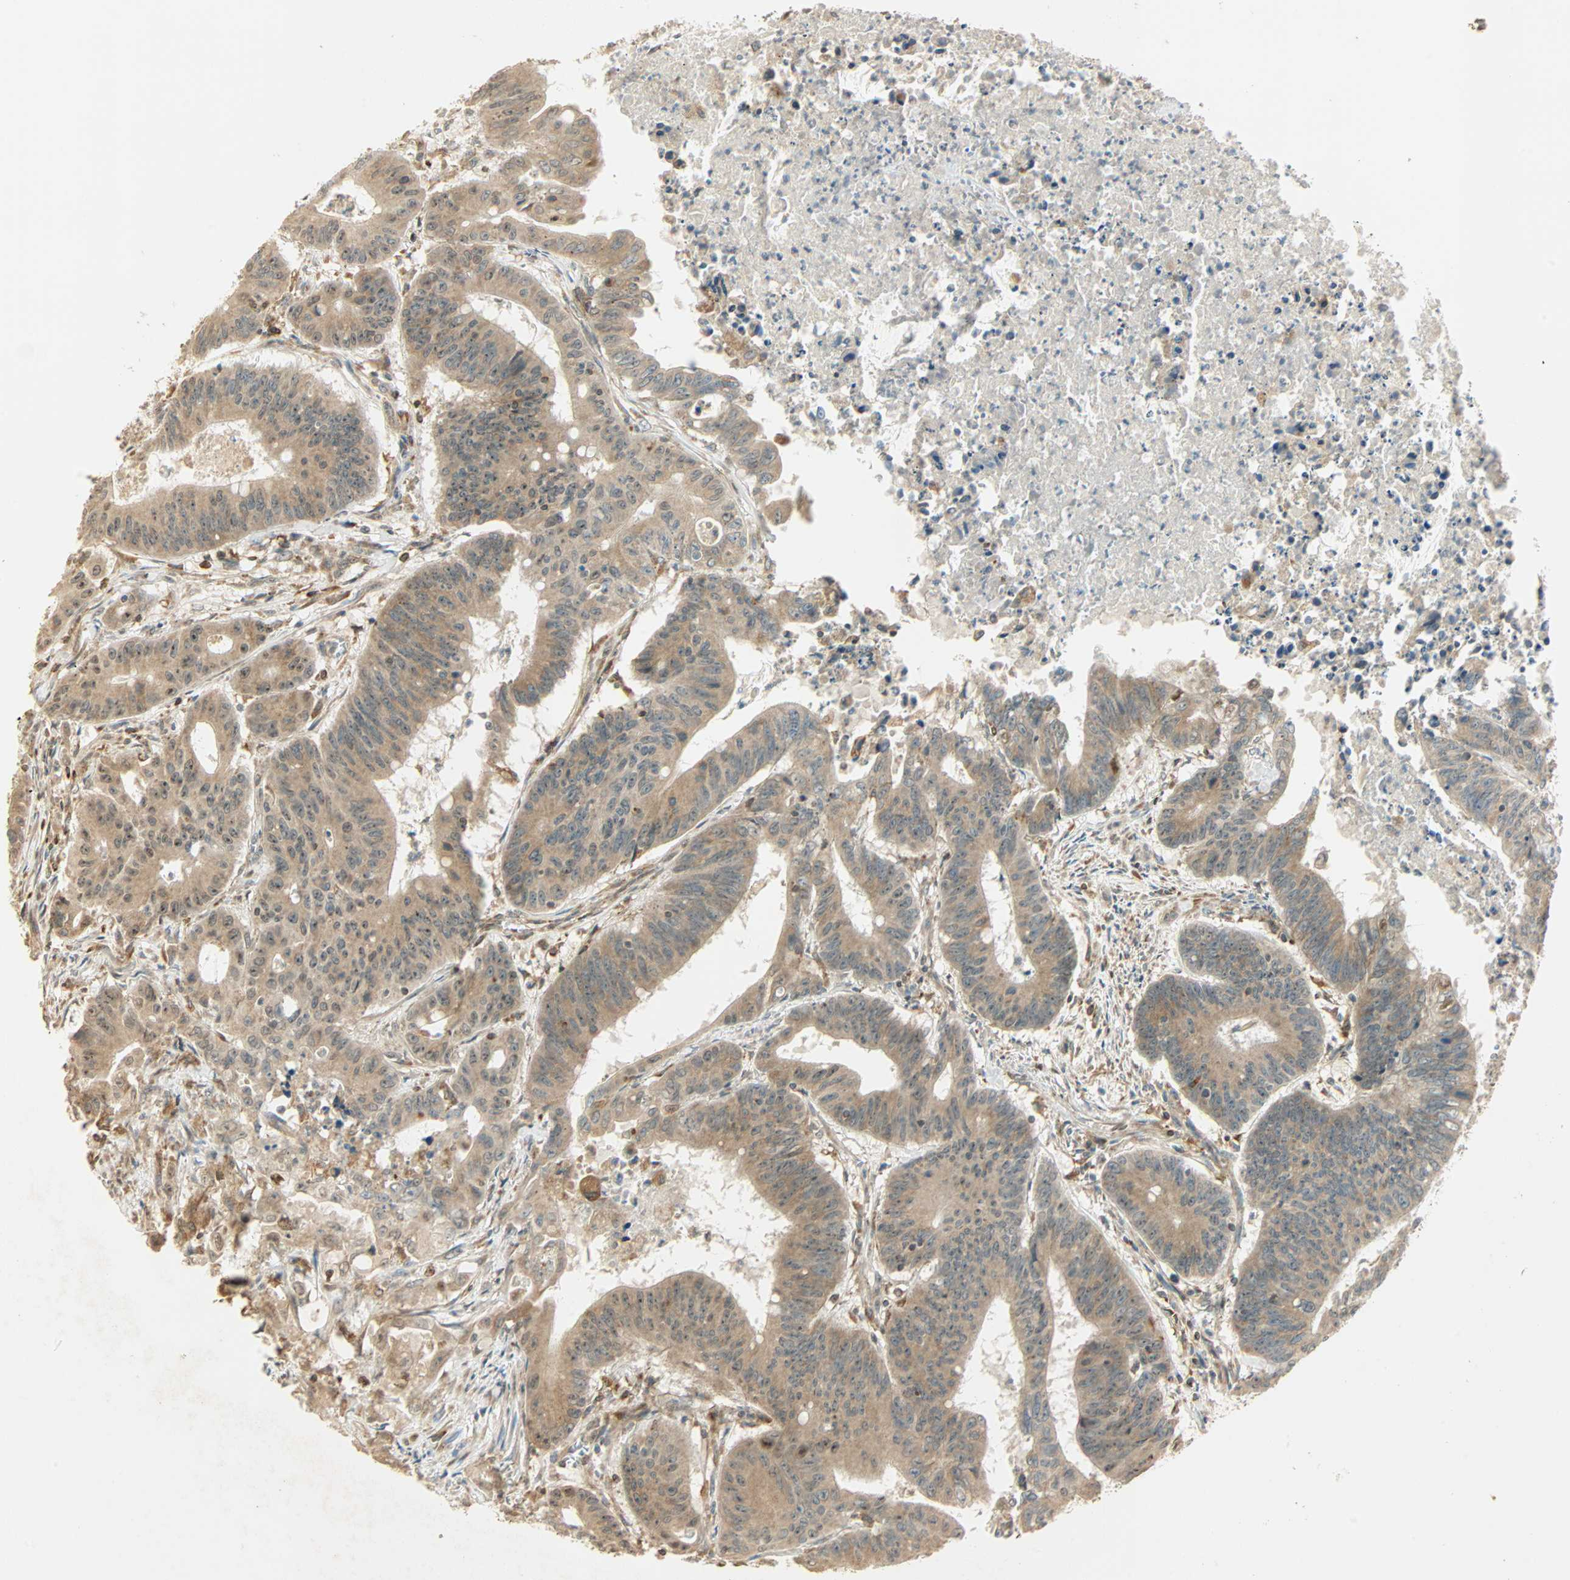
{"staining": {"intensity": "moderate", "quantity": ">75%", "location": "cytoplasmic/membranous,nuclear"}, "tissue": "colorectal cancer", "cell_type": "Tumor cells", "image_type": "cancer", "snomed": [{"axis": "morphology", "description": "Adenocarcinoma, NOS"}, {"axis": "topography", "description": "Colon"}], "caption": "The micrograph exhibits staining of colorectal cancer, revealing moderate cytoplasmic/membranous and nuclear protein positivity (brown color) within tumor cells.", "gene": "PNPLA6", "patient": {"sex": "male", "age": 45}}